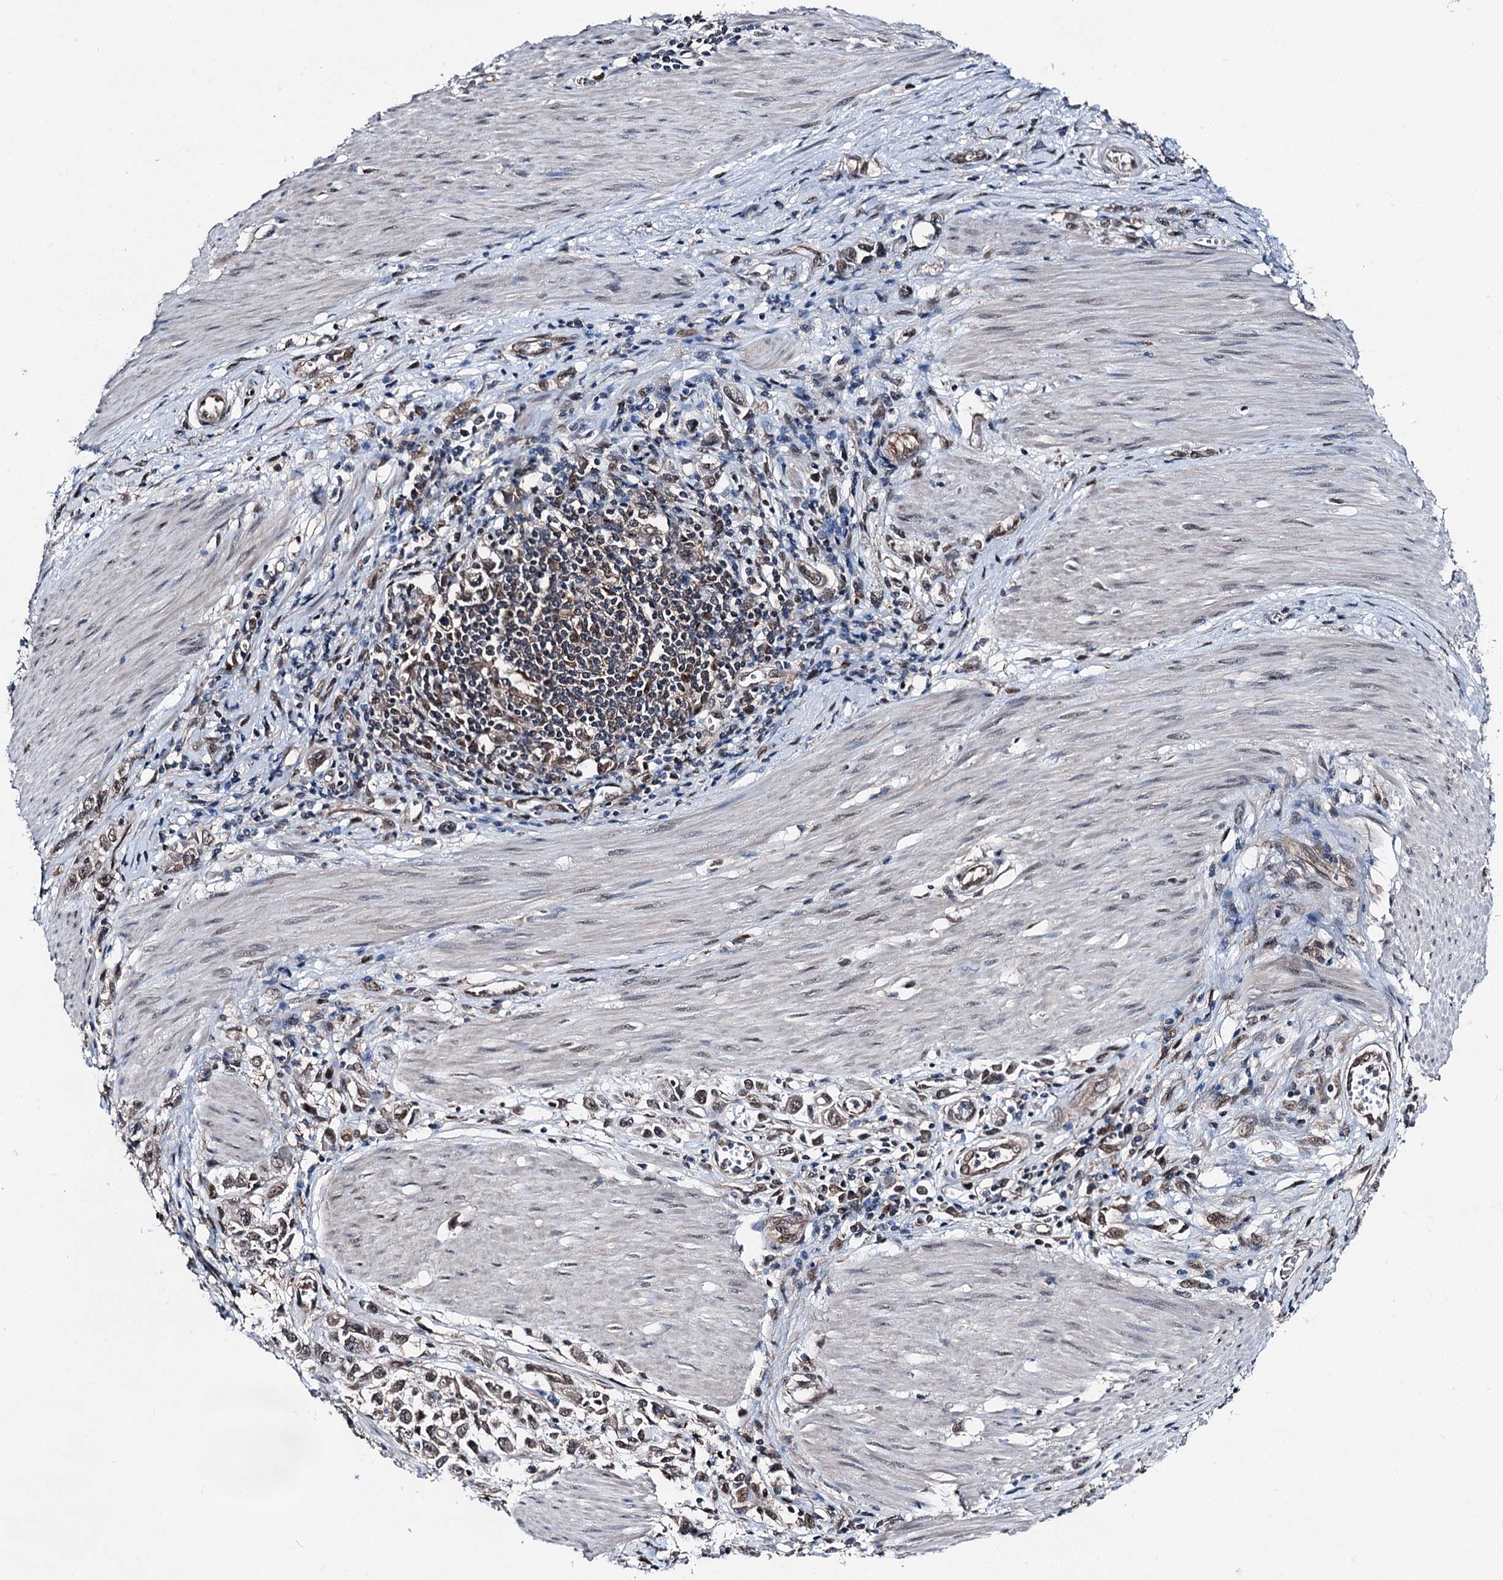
{"staining": {"intensity": "weak", "quantity": ">75%", "location": "nuclear"}, "tissue": "stomach cancer", "cell_type": "Tumor cells", "image_type": "cancer", "snomed": [{"axis": "morphology", "description": "Adenocarcinoma, NOS"}, {"axis": "topography", "description": "Stomach"}], "caption": "A brown stain labels weak nuclear staining of a protein in human stomach cancer (adenocarcinoma) tumor cells. (DAB = brown stain, brightfield microscopy at high magnification).", "gene": "PSMD13", "patient": {"sex": "female", "age": 76}}